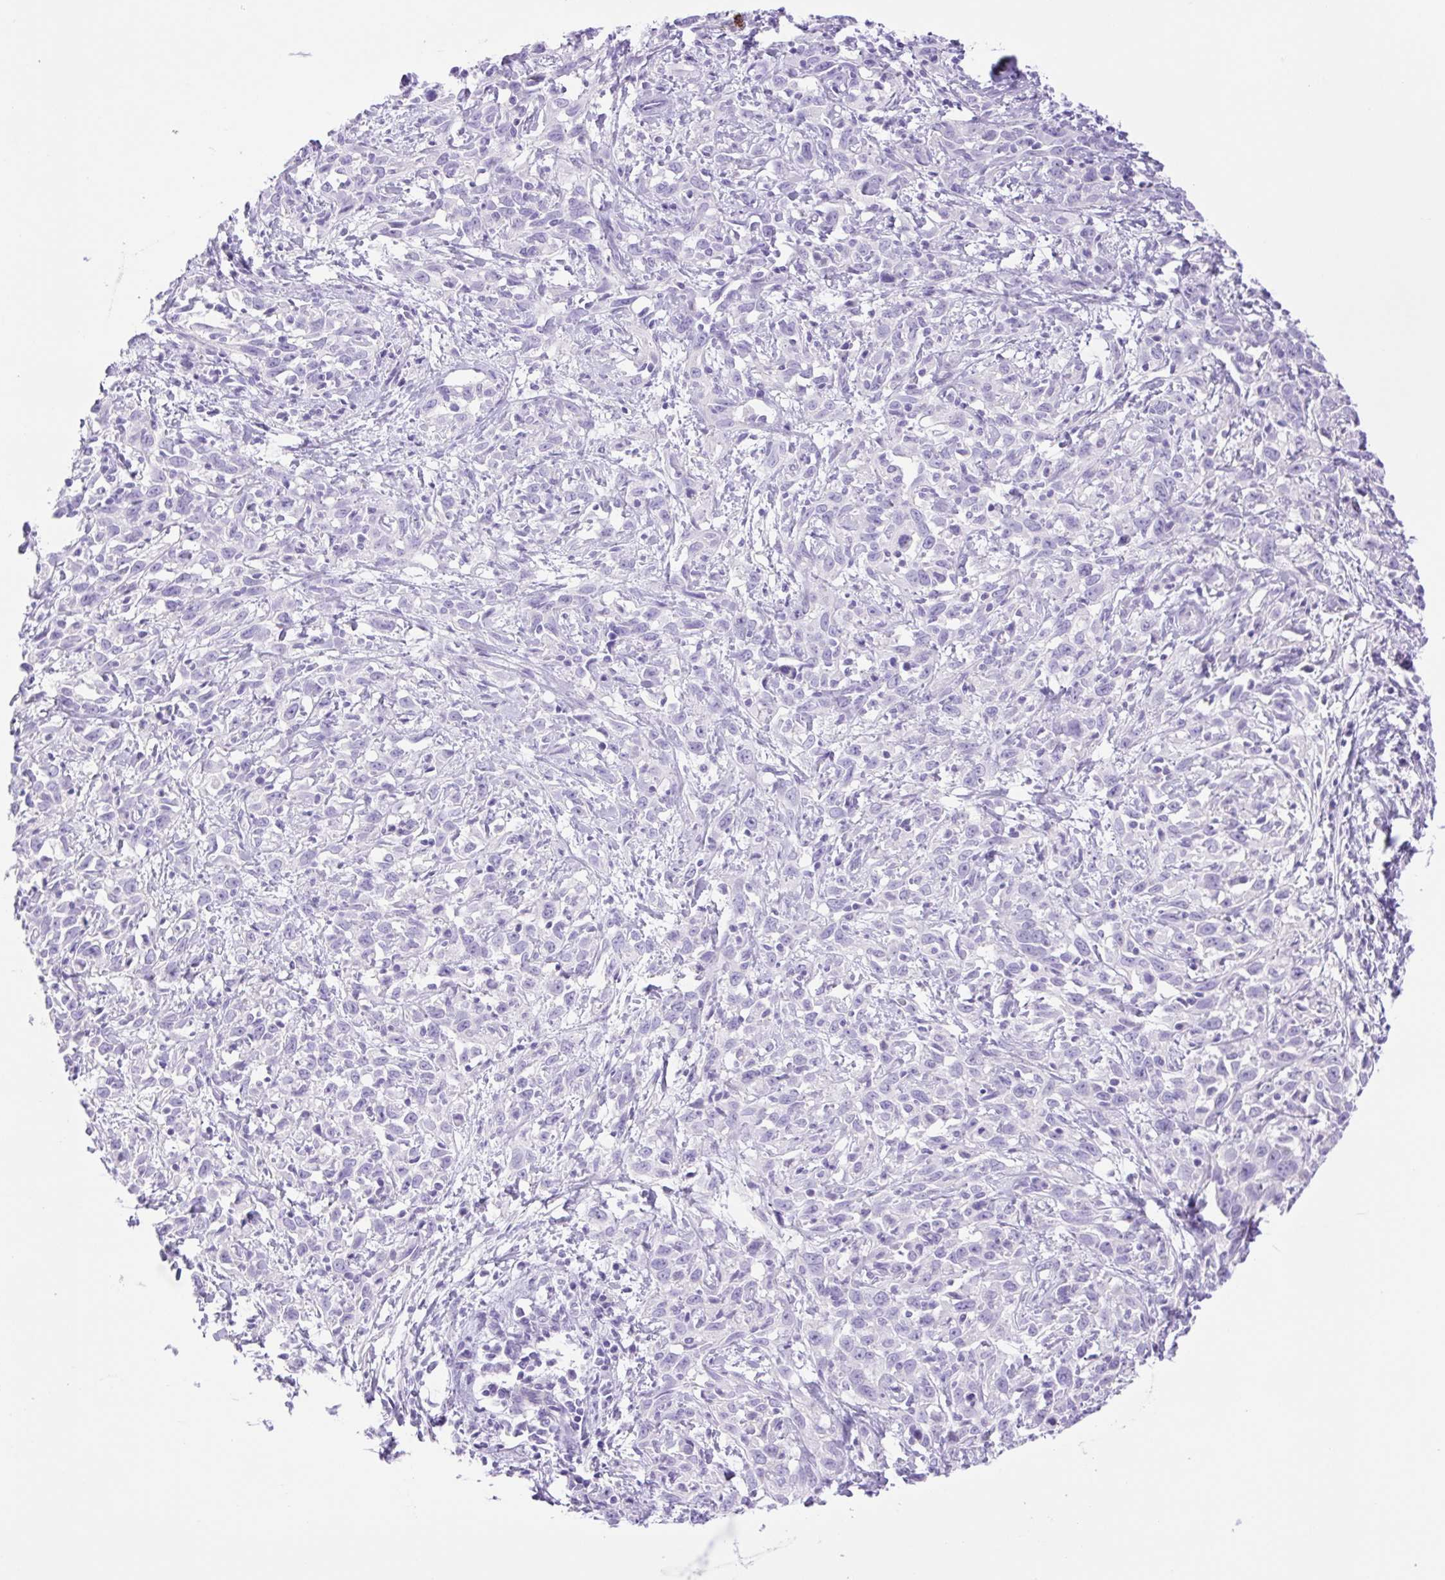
{"staining": {"intensity": "negative", "quantity": "none", "location": "none"}, "tissue": "cervical cancer", "cell_type": "Tumor cells", "image_type": "cancer", "snomed": [{"axis": "morphology", "description": "Adenocarcinoma, NOS"}, {"axis": "topography", "description": "Cervix"}], "caption": "Photomicrograph shows no significant protein staining in tumor cells of cervical cancer.", "gene": "CDSN", "patient": {"sex": "female", "age": 40}}